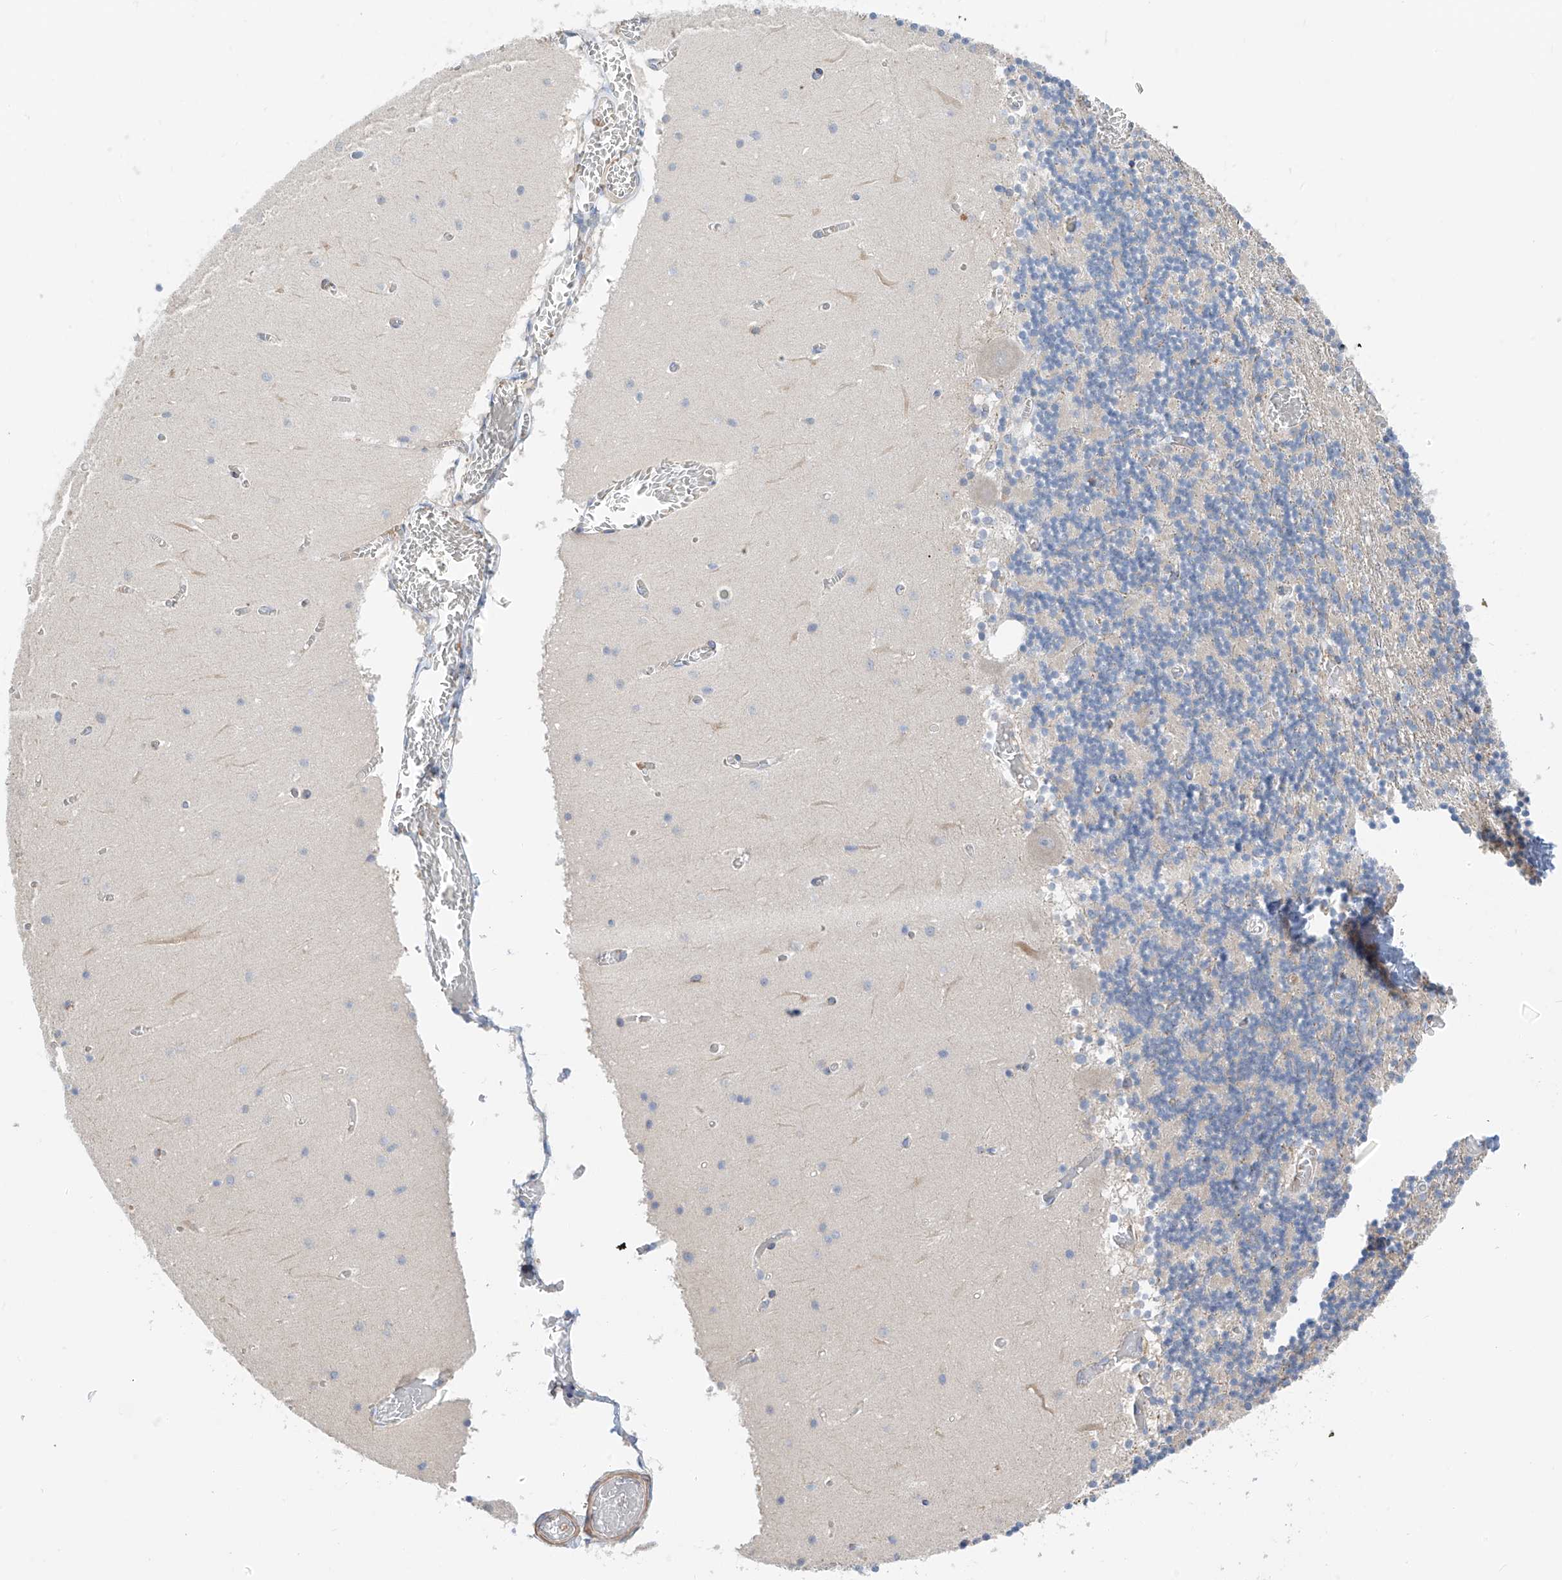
{"staining": {"intensity": "negative", "quantity": "none", "location": "none"}, "tissue": "cerebellum", "cell_type": "Cells in granular layer", "image_type": "normal", "snomed": [{"axis": "morphology", "description": "Normal tissue, NOS"}, {"axis": "topography", "description": "Cerebellum"}], "caption": "Immunohistochemistry image of unremarkable cerebellum: human cerebellum stained with DAB shows no significant protein expression in cells in granular layer. (Brightfield microscopy of DAB immunohistochemistry at high magnification).", "gene": "REC8", "patient": {"sex": "female", "age": 28}}